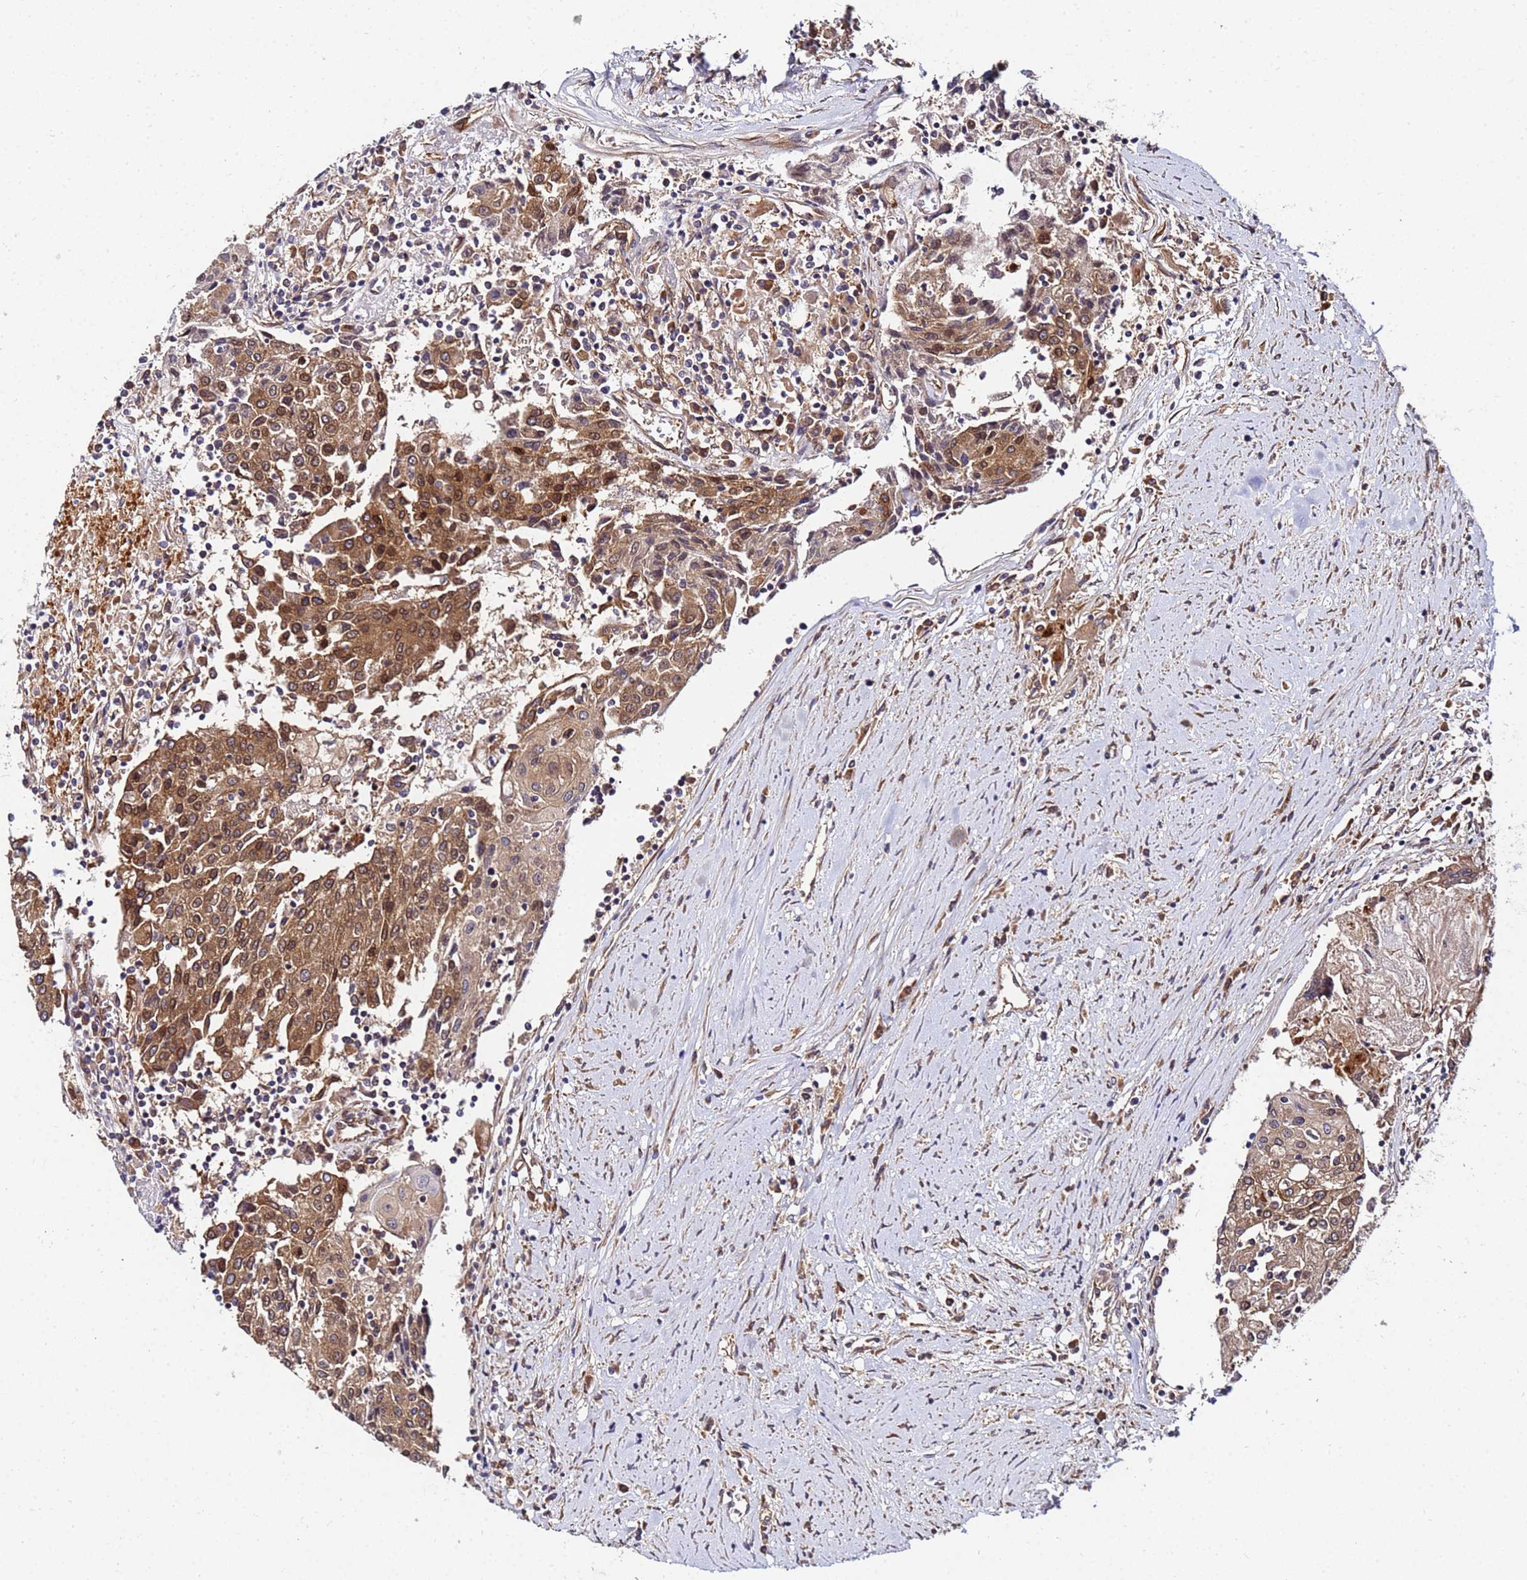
{"staining": {"intensity": "moderate", "quantity": ">75%", "location": "cytoplasmic/membranous,nuclear"}, "tissue": "urothelial cancer", "cell_type": "Tumor cells", "image_type": "cancer", "snomed": [{"axis": "morphology", "description": "Urothelial carcinoma, High grade"}, {"axis": "topography", "description": "Urinary bladder"}], "caption": "Immunohistochemistry (IHC) micrograph of human urothelial carcinoma (high-grade) stained for a protein (brown), which displays medium levels of moderate cytoplasmic/membranous and nuclear positivity in approximately >75% of tumor cells.", "gene": "UNC93B1", "patient": {"sex": "female", "age": 85}}